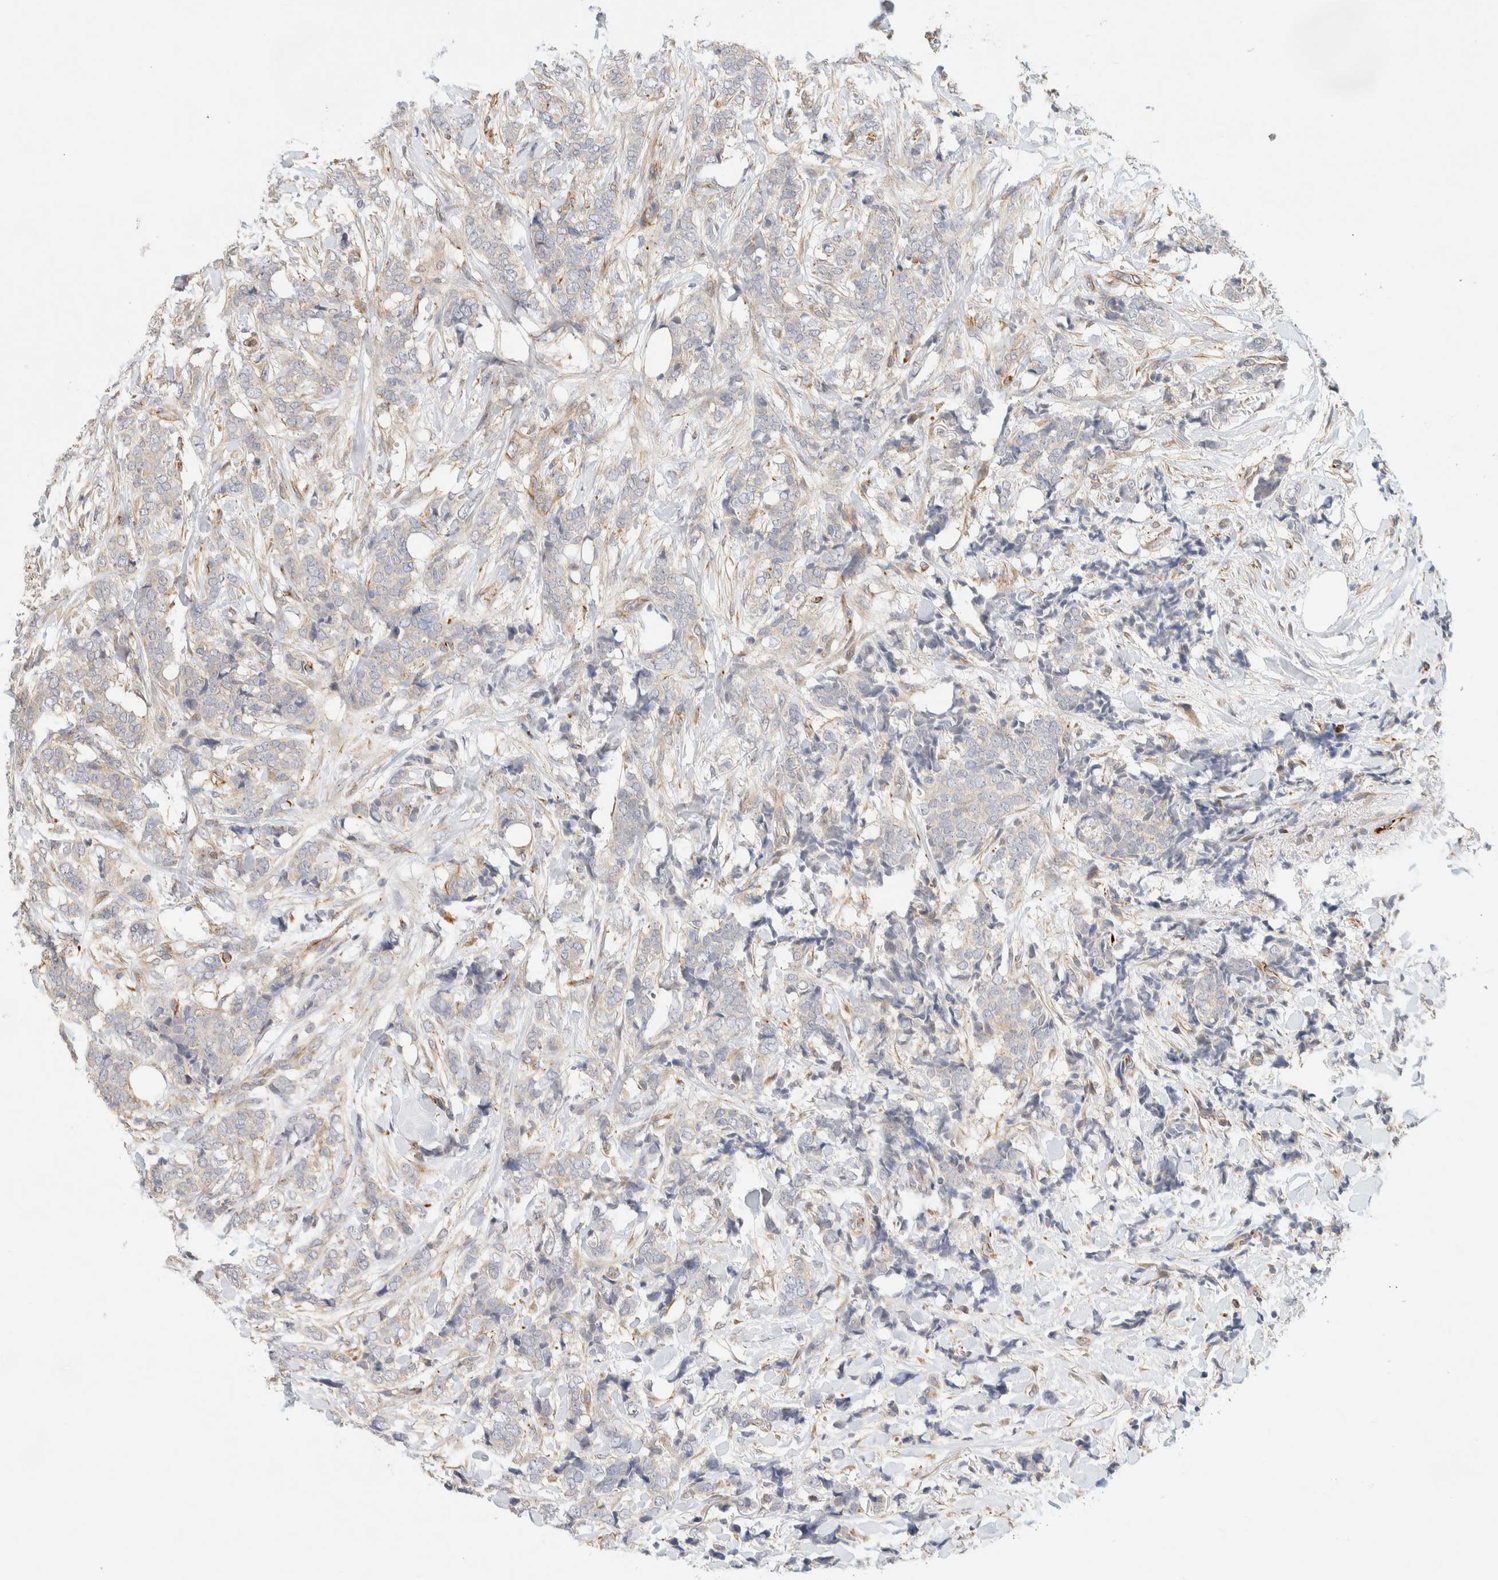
{"staining": {"intensity": "negative", "quantity": "none", "location": "none"}, "tissue": "breast cancer", "cell_type": "Tumor cells", "image_type": "cancer", "snomed": [{"axis": "morphology", "description": "Lobular carcinoma"}, {"axis": "topography", "description": "Skin"}, {"axis": "topography", "description": "Breast"}], "caption": "DAB (3,3'-diaminobenzidine) immunohistochemical staining of breast lobular carcinoma reveals no significant staining in tumor cells. (DAB (3,3'-diaminobenzidine) immunohistochemistry with hematoxylin counter stain).", "gene": "FAT1", "patient": {"sex": "female", "age": 46}}